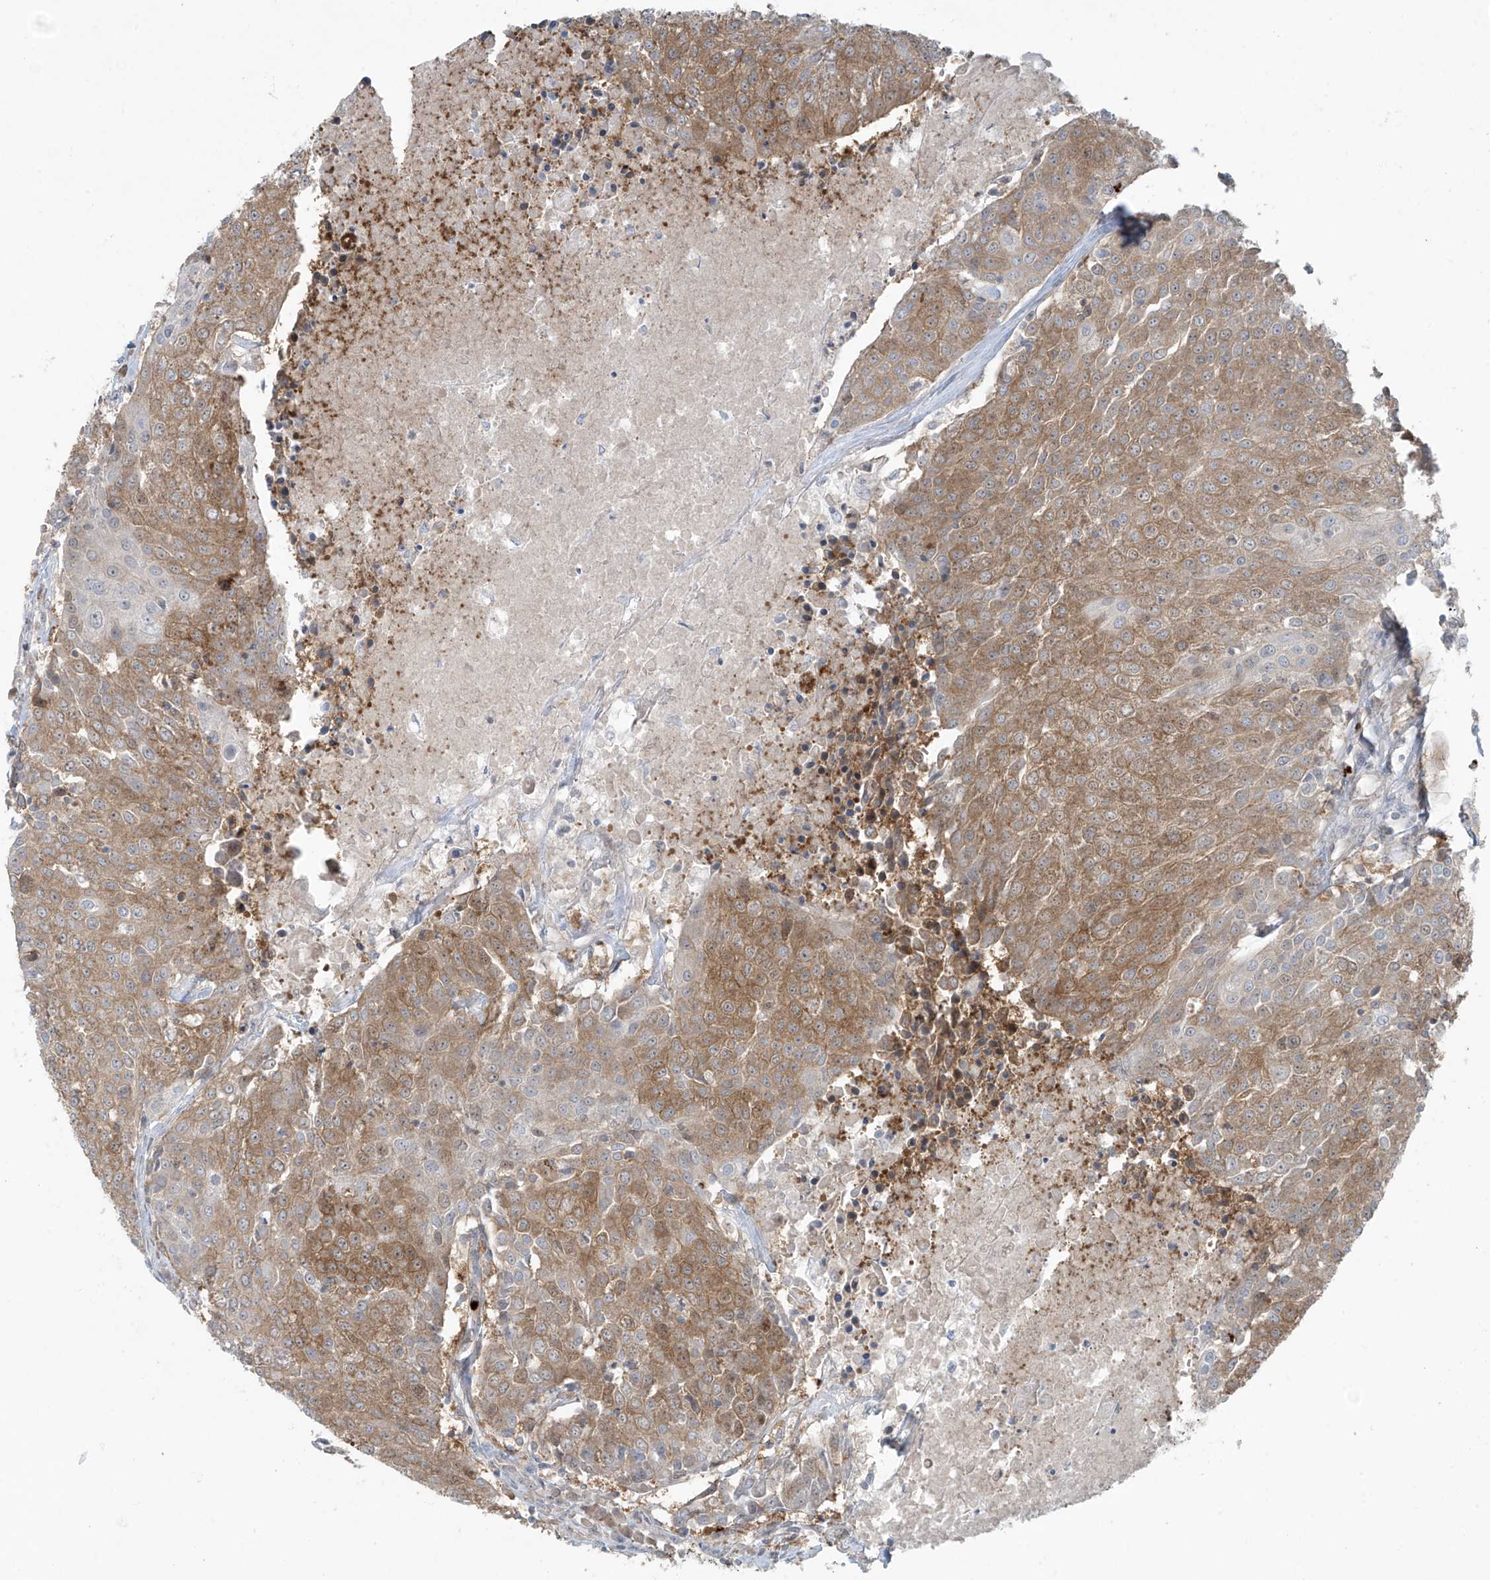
{"staining": {"intensity": "moderate", "quantity": ">75%", "location": "cytoplasmic/membranous"}, "tissue": "urothelial cancer", "cell_type": "Tumor cells", "image_type": "cancer", "snomed": [{"axis": "morphology", "description": "Urothelial carcinoma, High grade"}, {"axis": "topography", "description": "Urinary bladder"}], "caption": "Brown immunohistochemical staining in human urothelial cancer displays moderate cytoplasmic/membranous expression in approximately >75% of tumor cells.", "gene": "PPAT", "patient": {"sex": "female", "age": 85}}